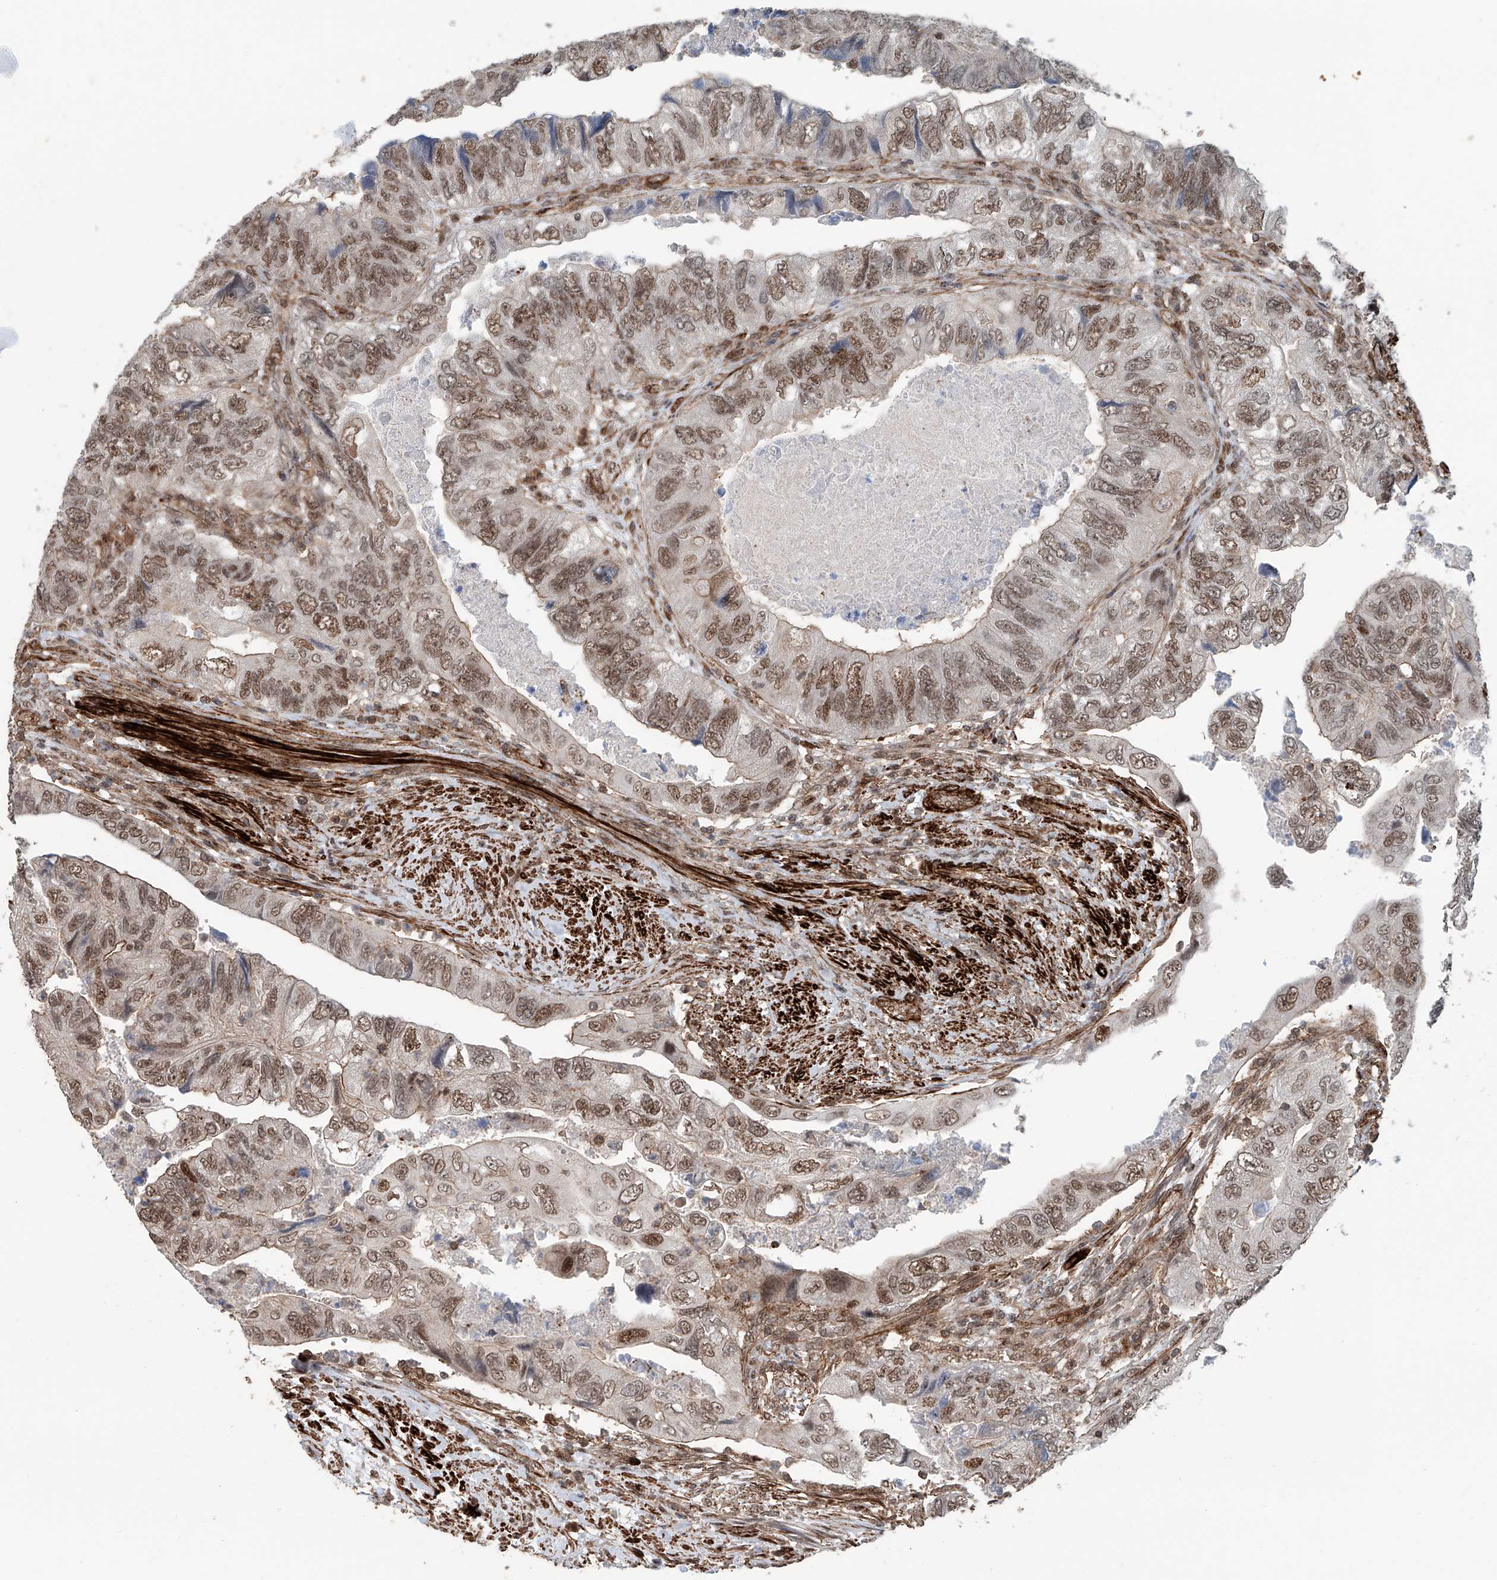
{"staining": {"intensity": "moderate", "quantity": ">75%", "location": "nuclear"}, "tissue": "colorectal cancer", "cell_type": "Tumor cells", "image_type": "cancer", "snomed": [{"axis": "morphology", "description": "Adenocarcinoma, NOS"}, {"axis": "topography", "description": "Rectum"}], "caption": "Colorectal cancer stained with a protein marker exhibits moderate staining in tumor cells.", "gene": "SDE2", "patient": {"sex": "male", "age": 63}}